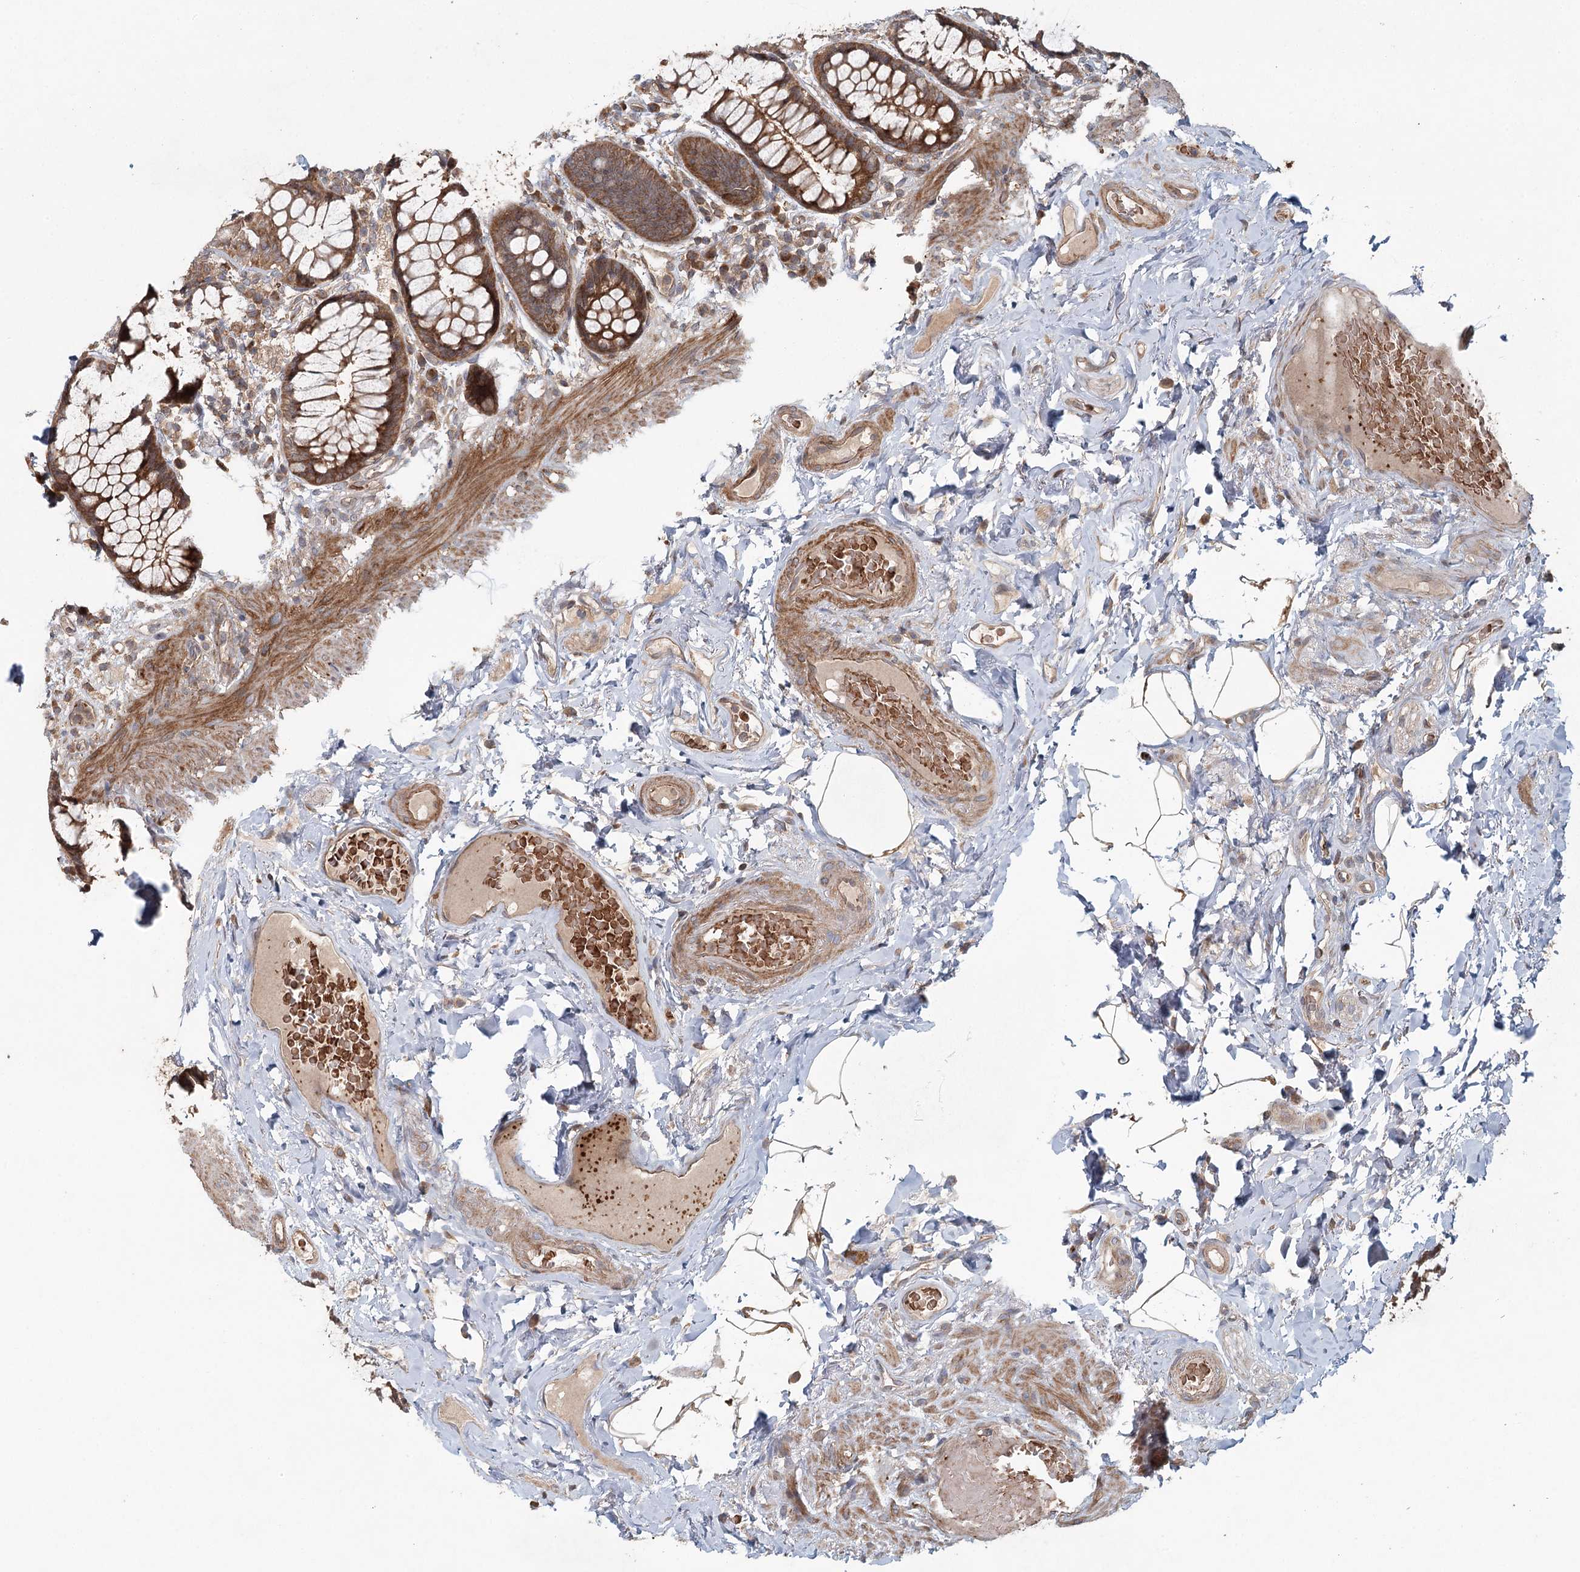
{"staining": {"intensity": "moderate", "quantity": ">75%", "location": "cytoplasmic/membranous"}, "tissue": "rectum", "cell_type": "Glandular cells", "image_type": "normal", "snomed": [{"axis": "morphology", "description": "Normal tissue, NOS"}, {"axis": "topography", "description": "Rectum"}], "caption": "Unremarkable rectum reveals moderate cytoplasmic/membranous staining in approximately >75% of glandular cells, visualized by immunohistochemistry.", "gene": "ENSG00000273217", "patient": {"sex": "male", "age": 83}}